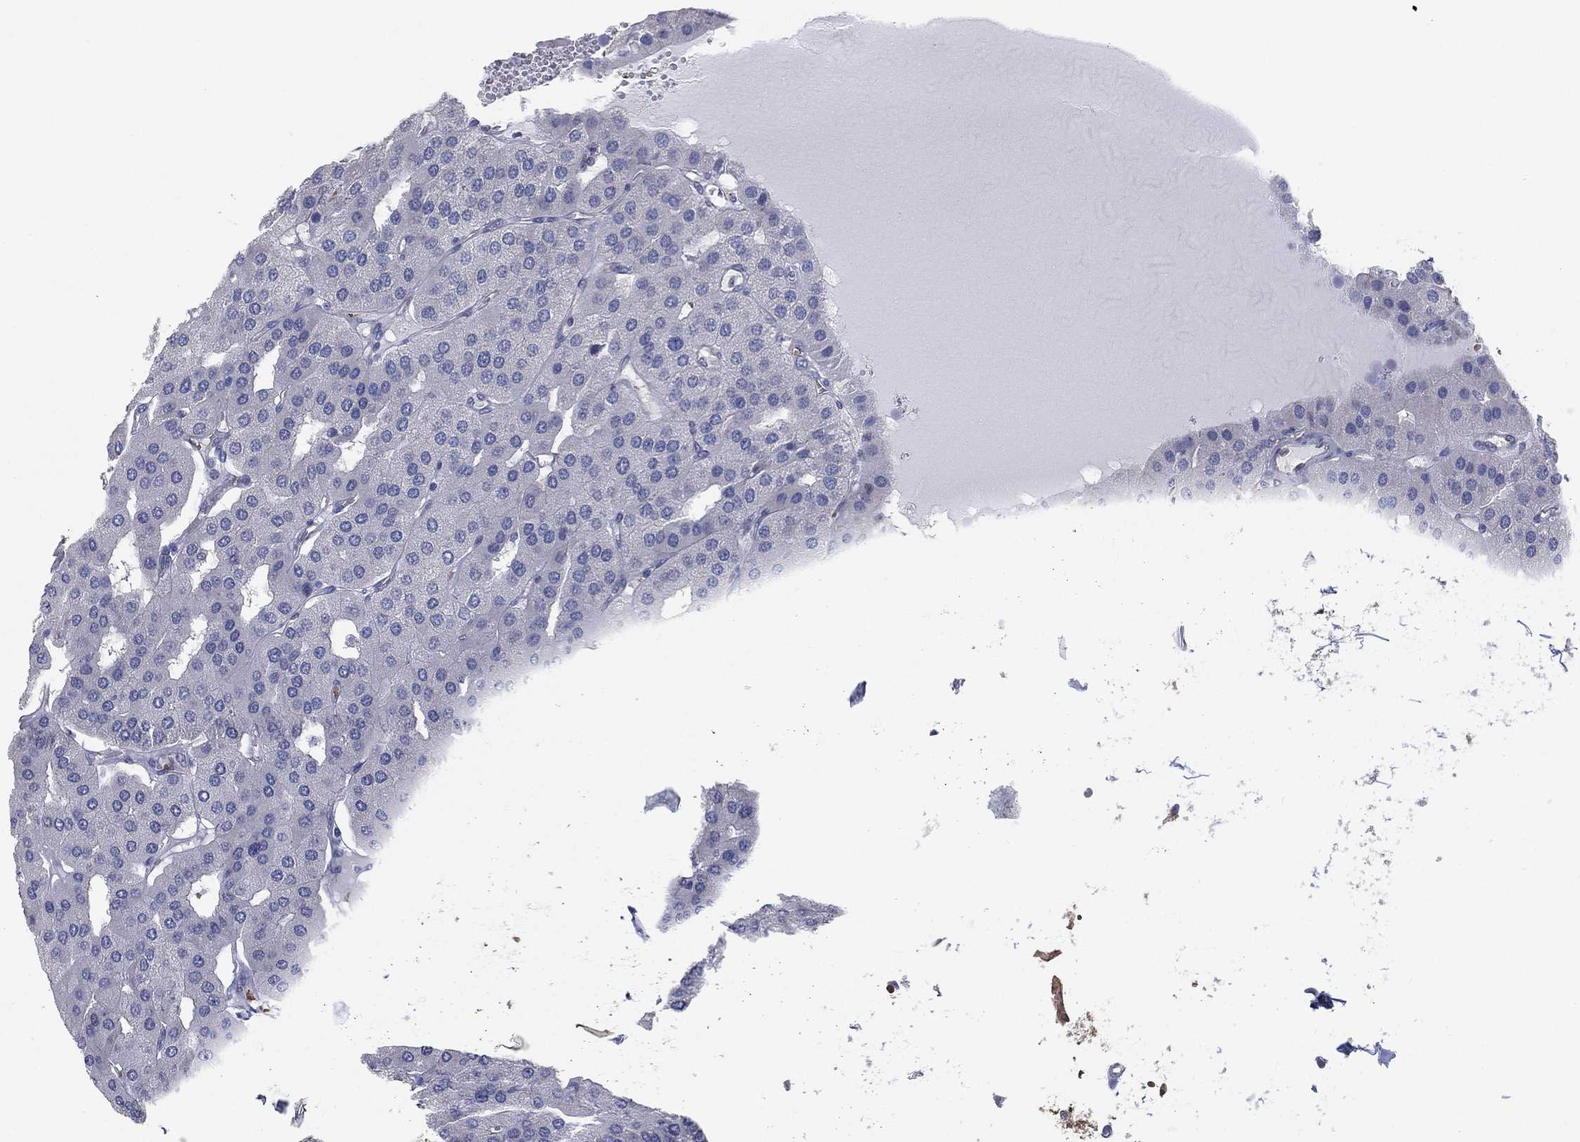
{"staining": {"intensity": "negative", "quantity": "none", "location": "none"}, "tissue": "parathyroid gland", "cell_type": "Glandular cells", "image_type": "normal", "snomed": [{"axis": "morphology", "description": "Normal tissue, NOS"}, {"axis": "morphology", "description": "Adenoma, NOS"}, {"axis": "topography", "description": "Parathyroid gland"}], "caption": "IHC of normal parathyroid gland demonstrates no expression in glandular cells. (Immunohistochemistry, brightfield microscopy, high magnification).", "gene": "CFTR", "patient": {"sex": "female", "age": 86}}